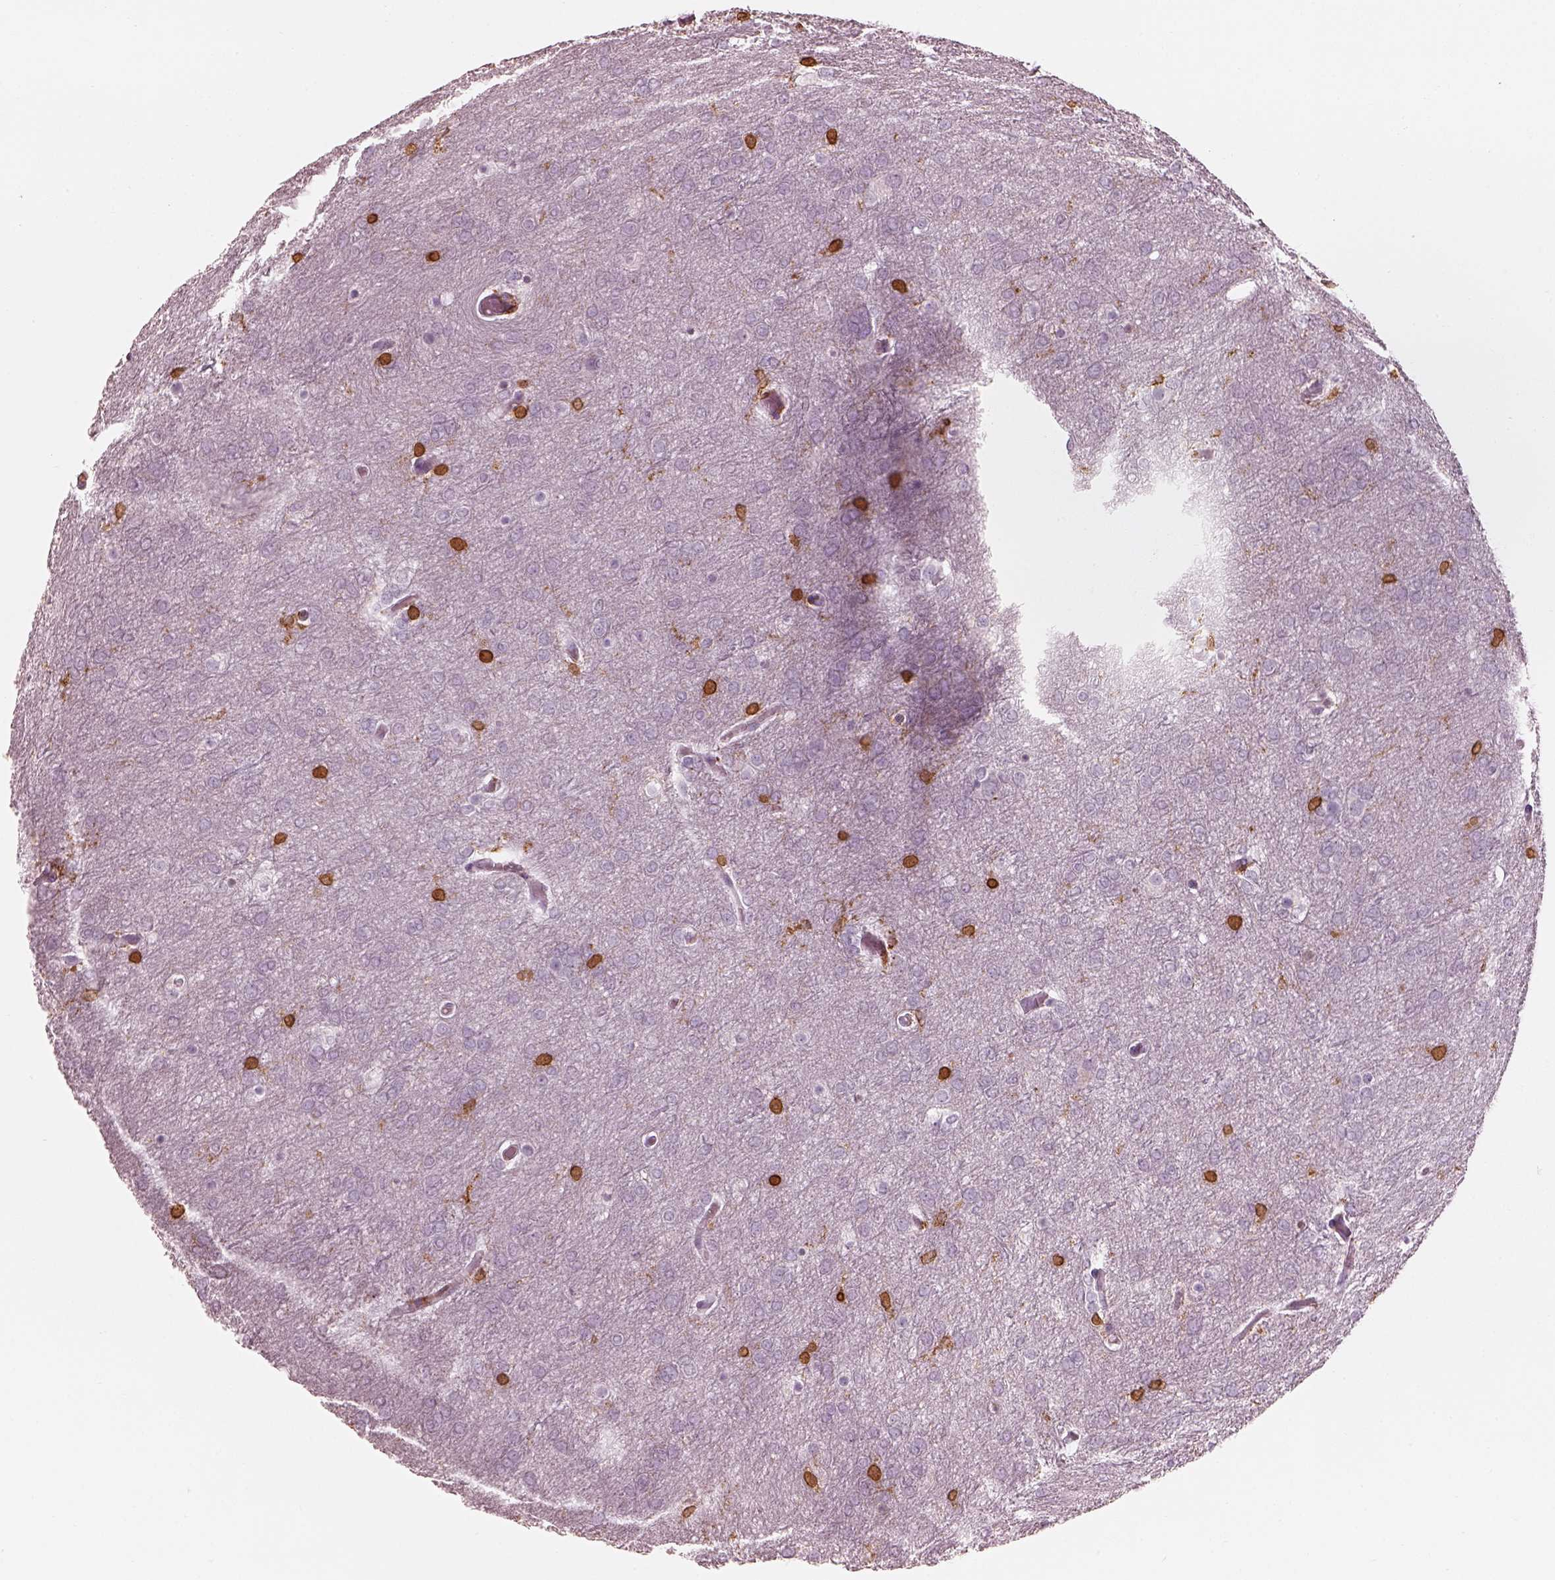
{"staining": {"intensity": "negative", "quantity": "none", "location": "none"}, "tissue": "glioma", "cell_type": "Tumor cells", "image_type": "cancer", "snomed": [{"axis": "morphology", "description": "Glioma, malignant, High grade"}, {"axis": "topography", "description": "Brain"}], "caption": "Glioma stained for a protein using immunohistochemistry demonstrates no staining tumor cells.", "gene": "ALOX5", "patient": {"sex": "female", "age": 61}}